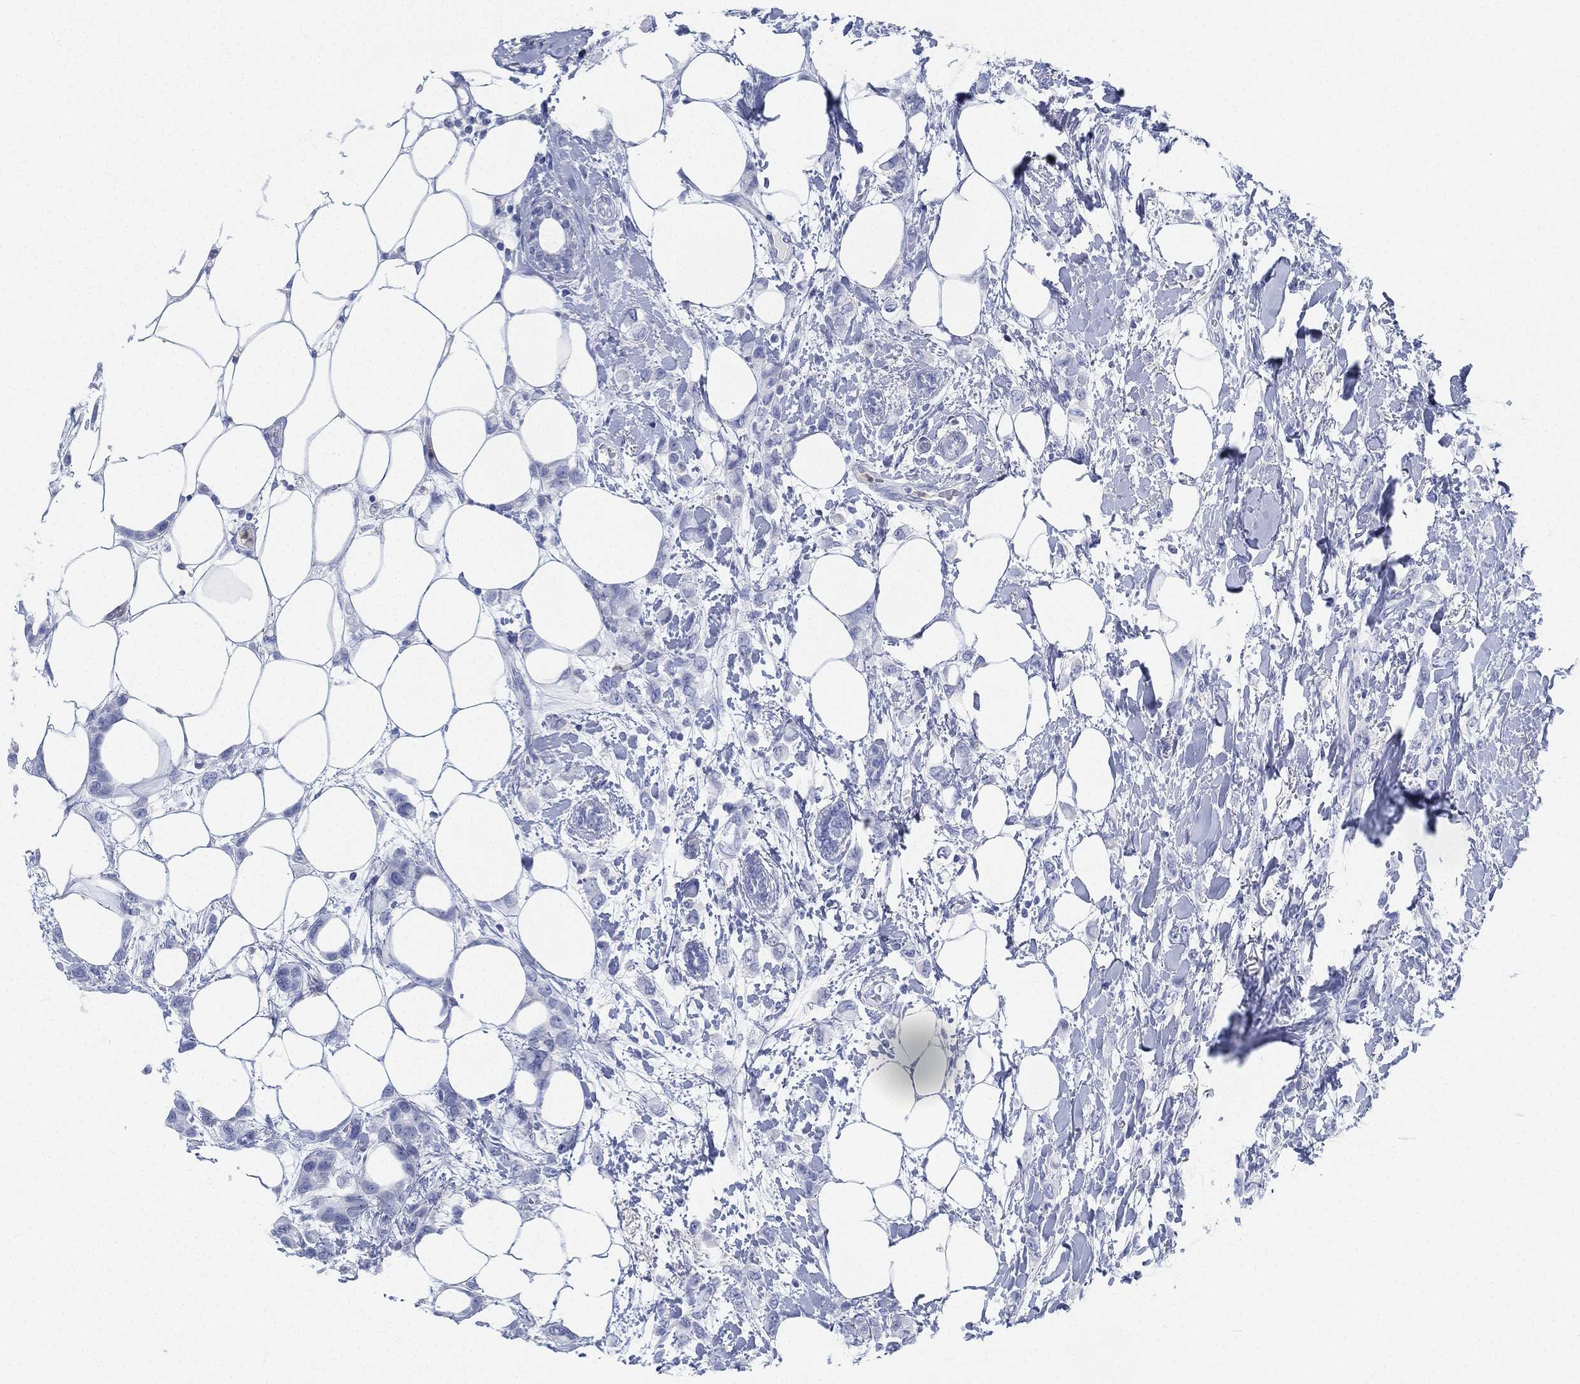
{"staining": {"intensity": "negative", "quantity": "none", "location": "none"}, "tissue": "breast cancer", "cell_type": "Tumor cells", "image_type": "cancer", "snomed": [{"axis": "morphology", "description": "Lobular carcinoma"}, {"axis": "topography", "description": "Breast"}], "caption": "This is an immunohistochemistry (IHC) histopathology image of lobular carcinoma (breast). There is no positivity in tumor cells.", "gene": "DEFB121", "patient": {"sex": "female", "age": 66}}